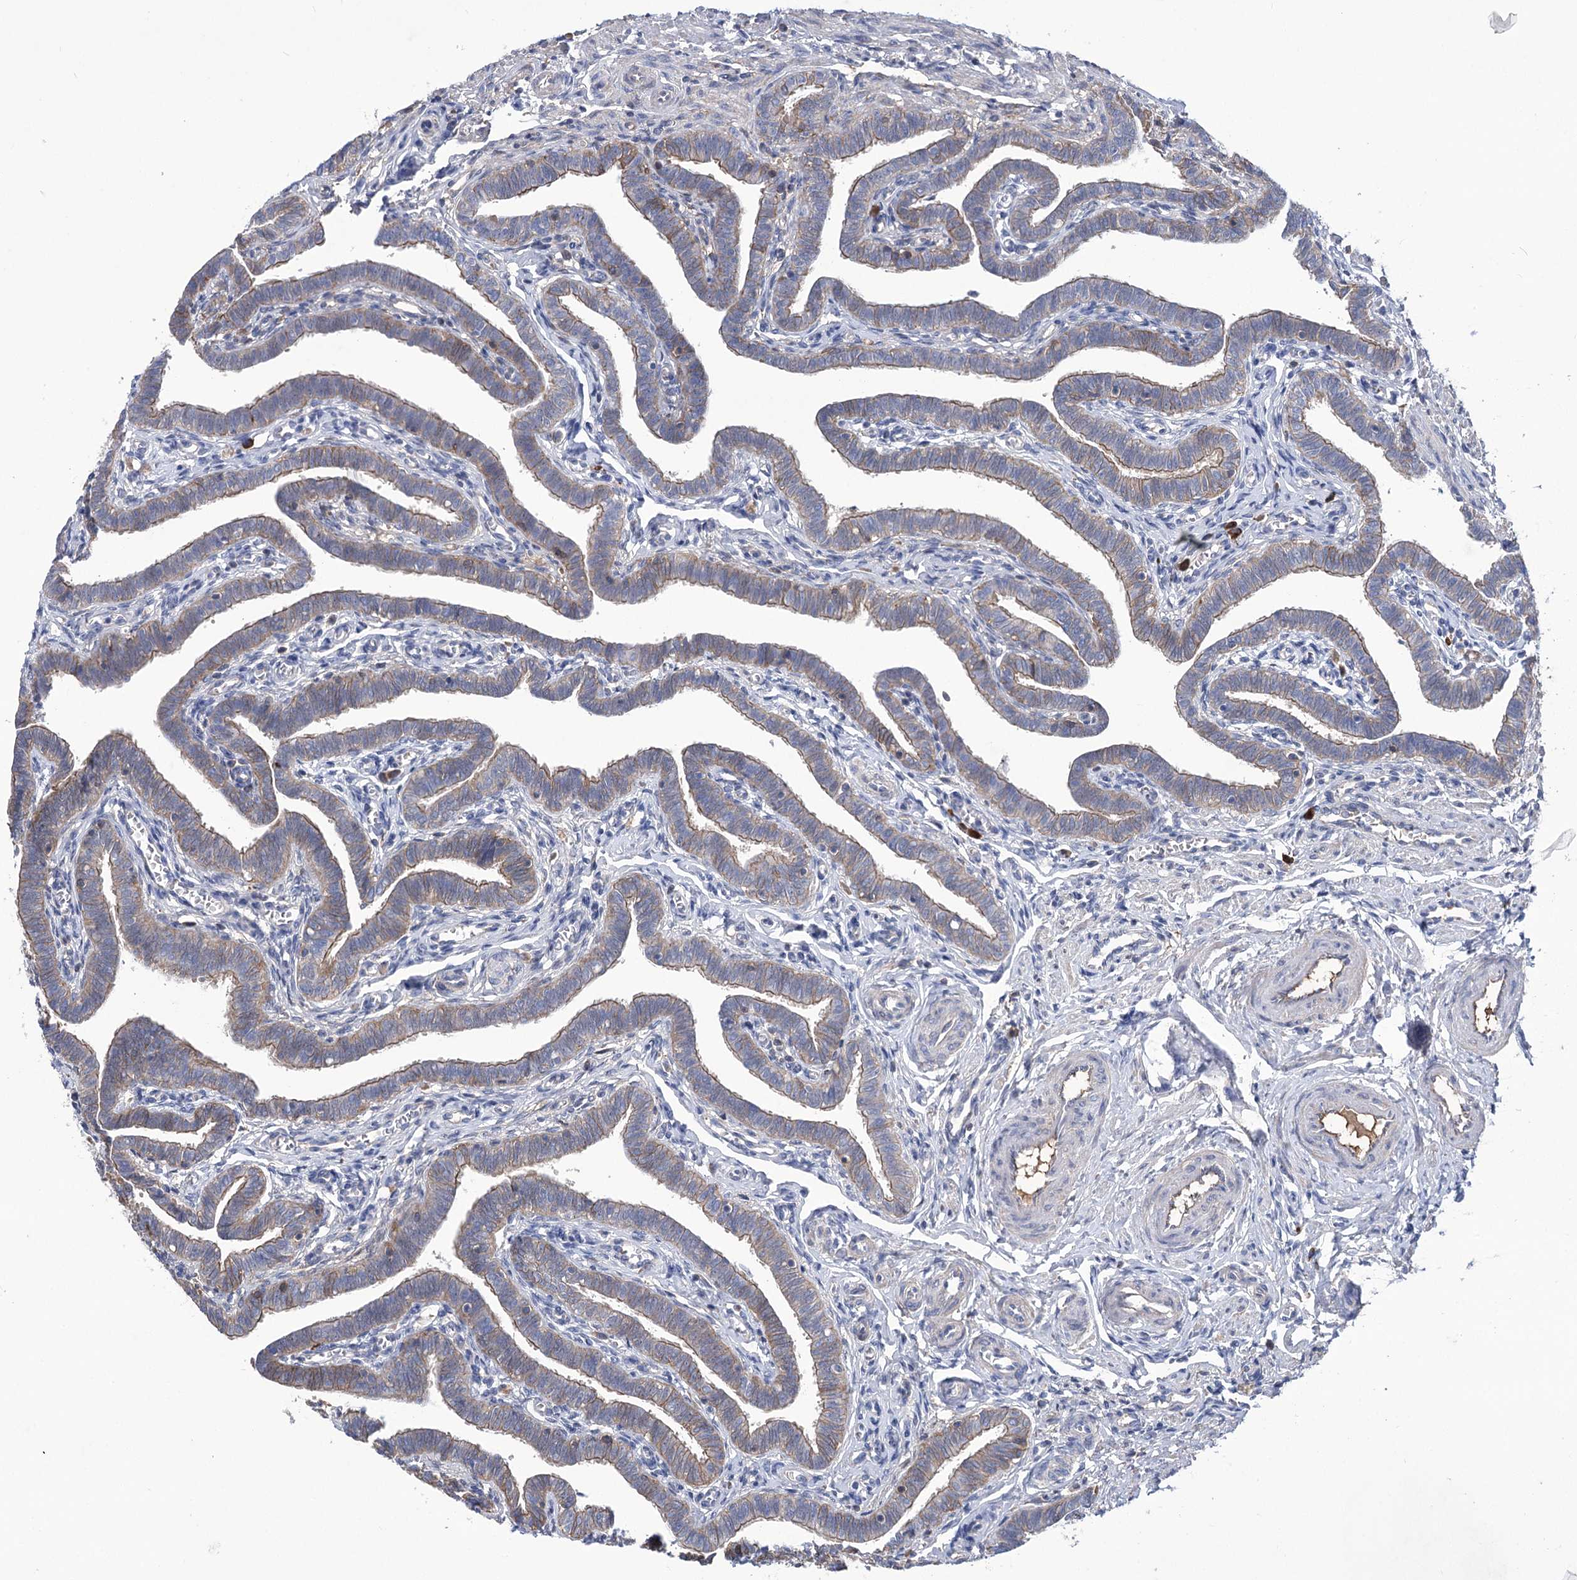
{"staining": {"intensity": "moderate", "quantity": "25%-75%", "location": "cytoplasmic/membranous"}, "tissue": "fallopian tube", "cell_type": "Glandular cells", "image_type": "normal", "snomed": [{"axis": "morphology", "description": "Normal tissue, NOS"}, {"axis": "topography", "description": "Fallopian tube"}], "caption": "Immunohistochemistry histopathology image of benign fallopian tube: fallopian tube stained using immunohistochemistry displays medium levels of moderate protein expression localized specifically in the cytoplasmic/membranous of glandular cells, appearing as a cytoplasmic/membranous brown color.", "gene": "CEP164", "patient": {"sex": "female", "age": 36}}